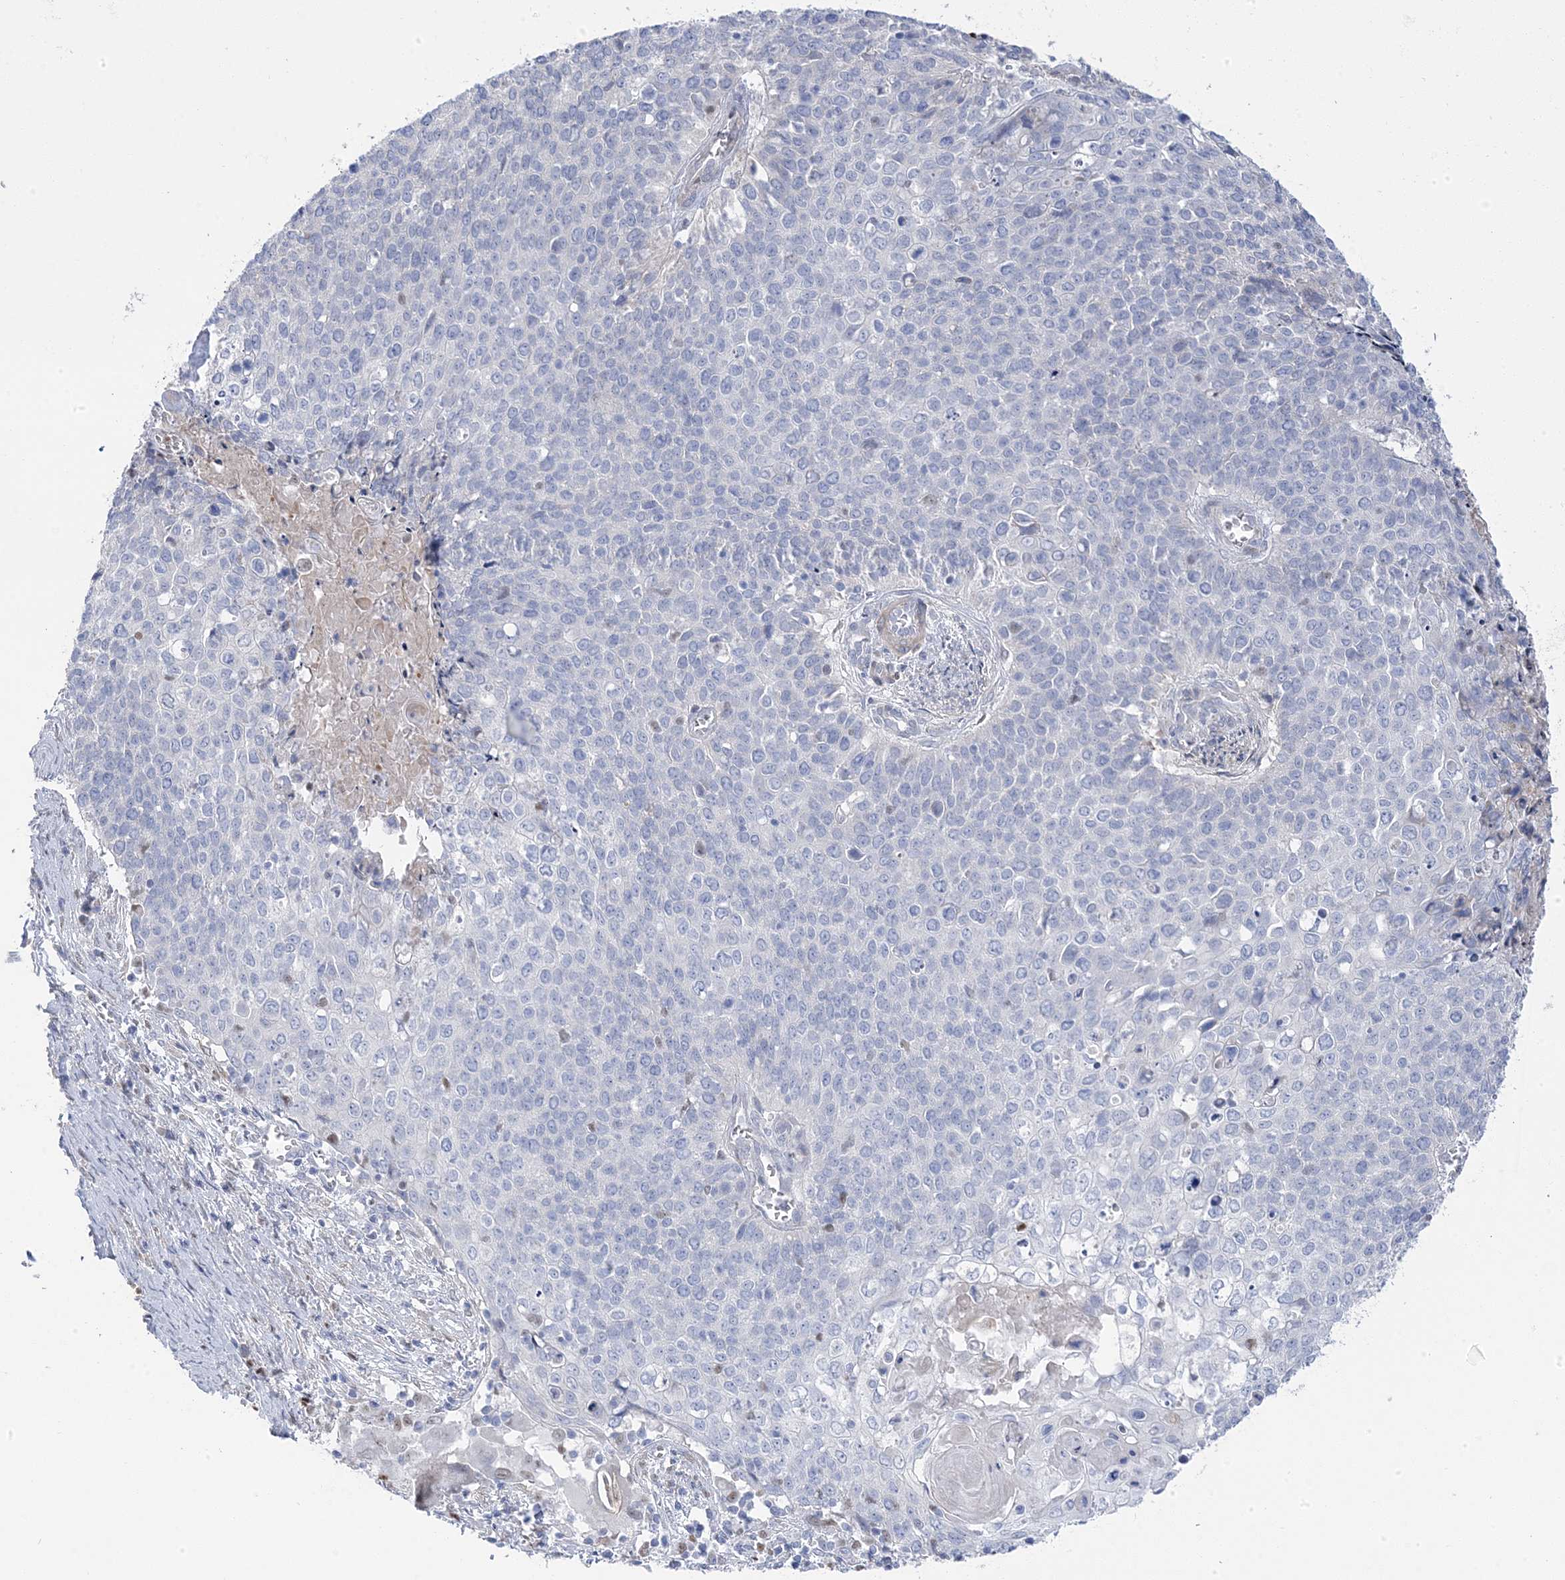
{"staining": {"intensity": "negative", "quantity": "none", "location": "none"}, "tissue": "cervical cancer", "cell_type": "Tumor cells", "image_type": "cancer", "snomed": [{"axis": "morphology", "description": "Squamous cell carcinoma, NOS"}, {"axis": "topography", "description": "Cervix"}], "caption": "A high-resolution micrograph shows IHC staining of cervical squamous cell carcinoma, which displays no significant staining in tumor cells.", "gene": "GTPBP6", "patient": {"sex": "female", "age": 39}}